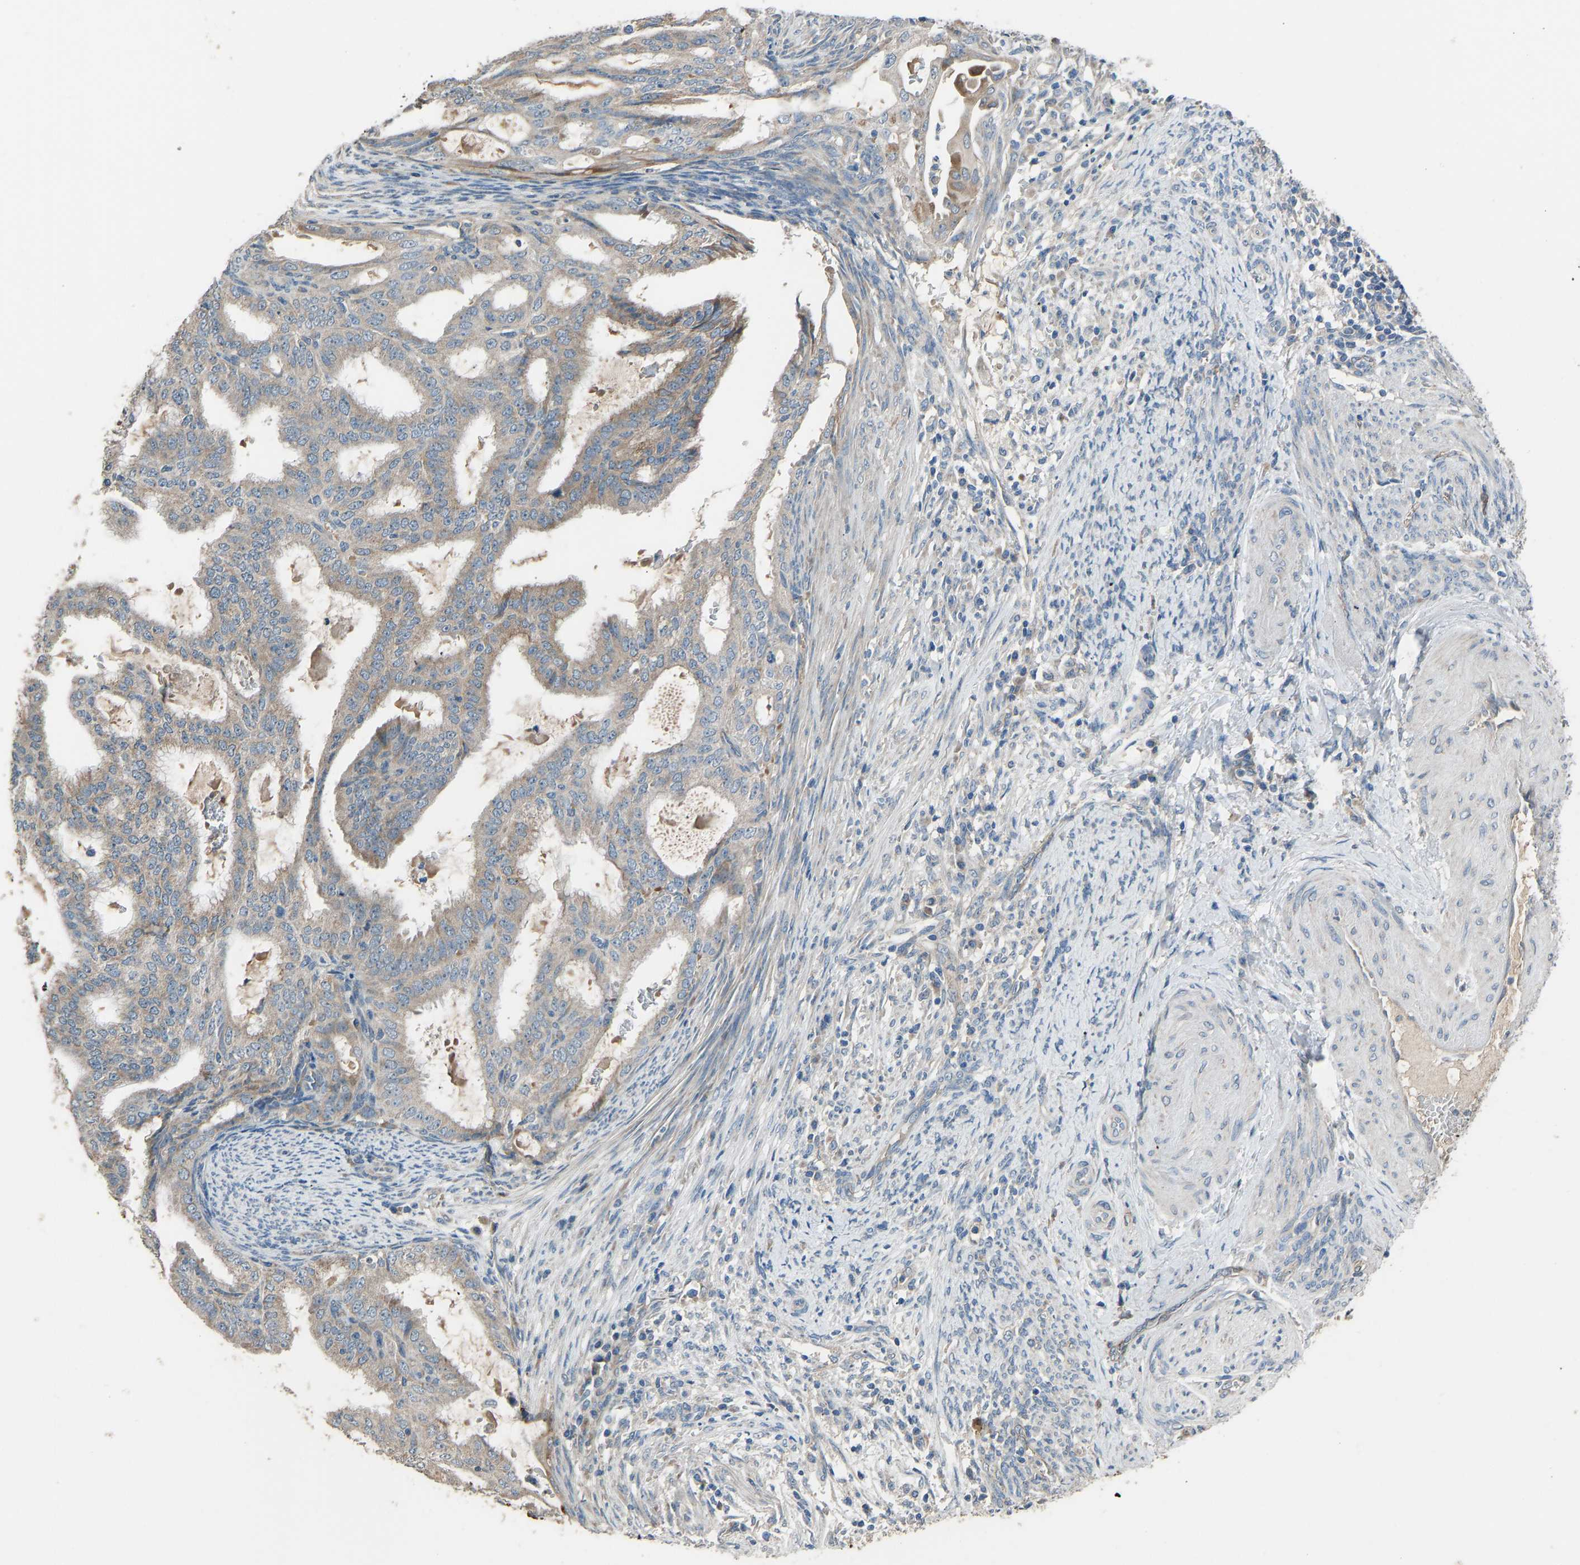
{"staining": {"intensity": "weak", "quantity": "<25%", "location": "cytoplasmic/membranous"}, "tissue": "endometrial cancer", "cell_type": "Tumor cells", "image_type": "cancer", "snomed": [{"axis": "morphology", "description": "Adenocarcinoma, NOS"}, {"axis": "topography", "description": "Endometrium"}], "caption": "This histopathology image is of endometrial cancer (adenocarcinoma) stained with immunohistochemistry to label a protein in brown with the nuclei are counter-stained blue. There is no staining in tumor cells.", "gene": "TGFBR3", "patient": {"sex": "female", "age": 58}}